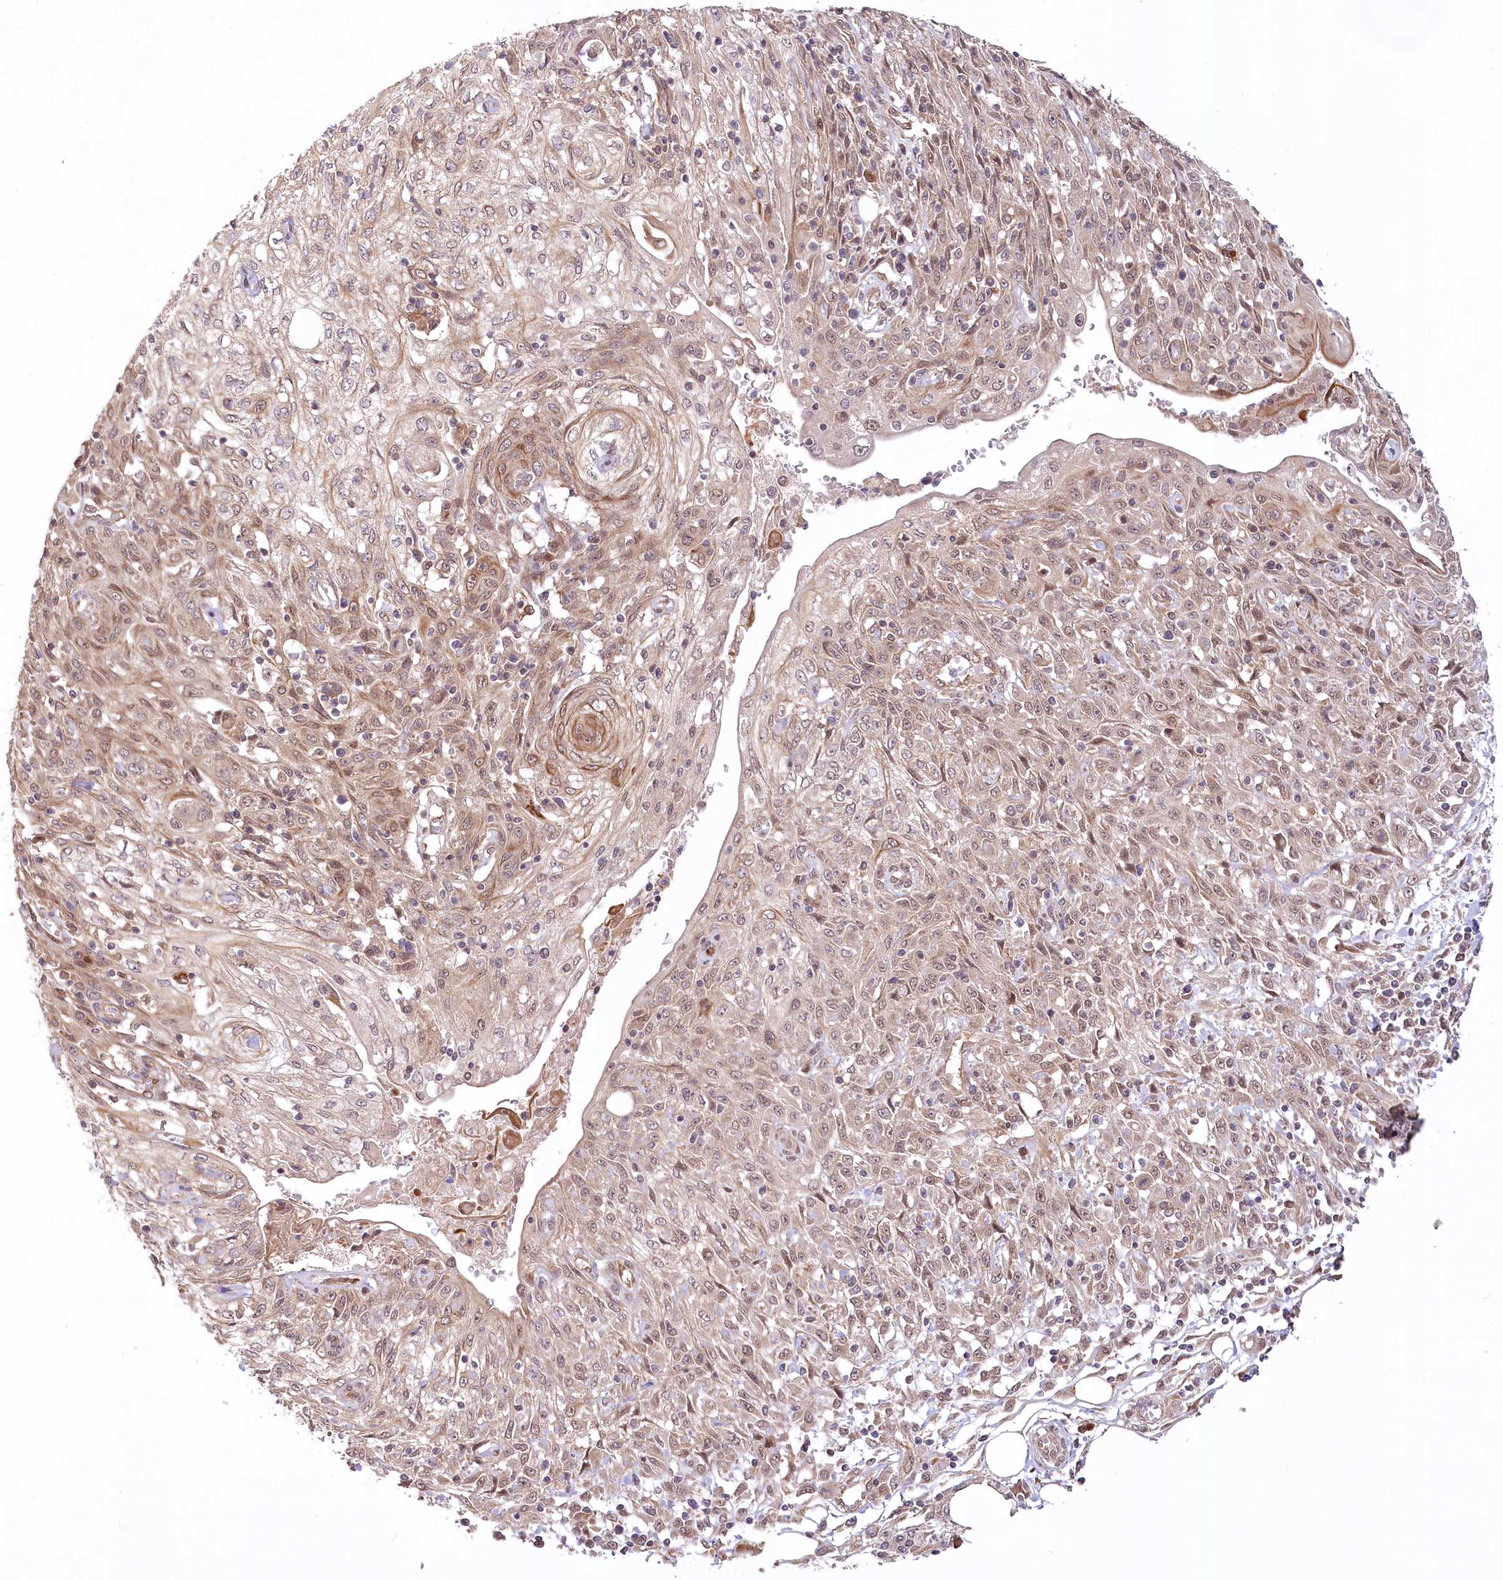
{"staining": {"intensity": "weak", "quantity": ">75%", "location": "cytoplasmic/membranous,nuclear"}, "tissue": "skin cancer", "cell_type": "Tumor cells", "image_type": "cancer", "snomed": [{"axis": "morphology", "description": "Squamous cell carcinoma, NOS"}, {"axis": "morphology", "description": "Squamous cell carcinoma, metastatic, NOS"}, {"axis": "topography", "description": "Skin"}, {"axis": "topography", "description": "Lymph node"}], "caption": "Weak cytoplasmic/membranous and nuclear protein staining is present in about >75% of tumor cells in squamous cell carcinoma (skin).", "gene": "CEP70", "patient": {"sex": "male", "age": 75}}